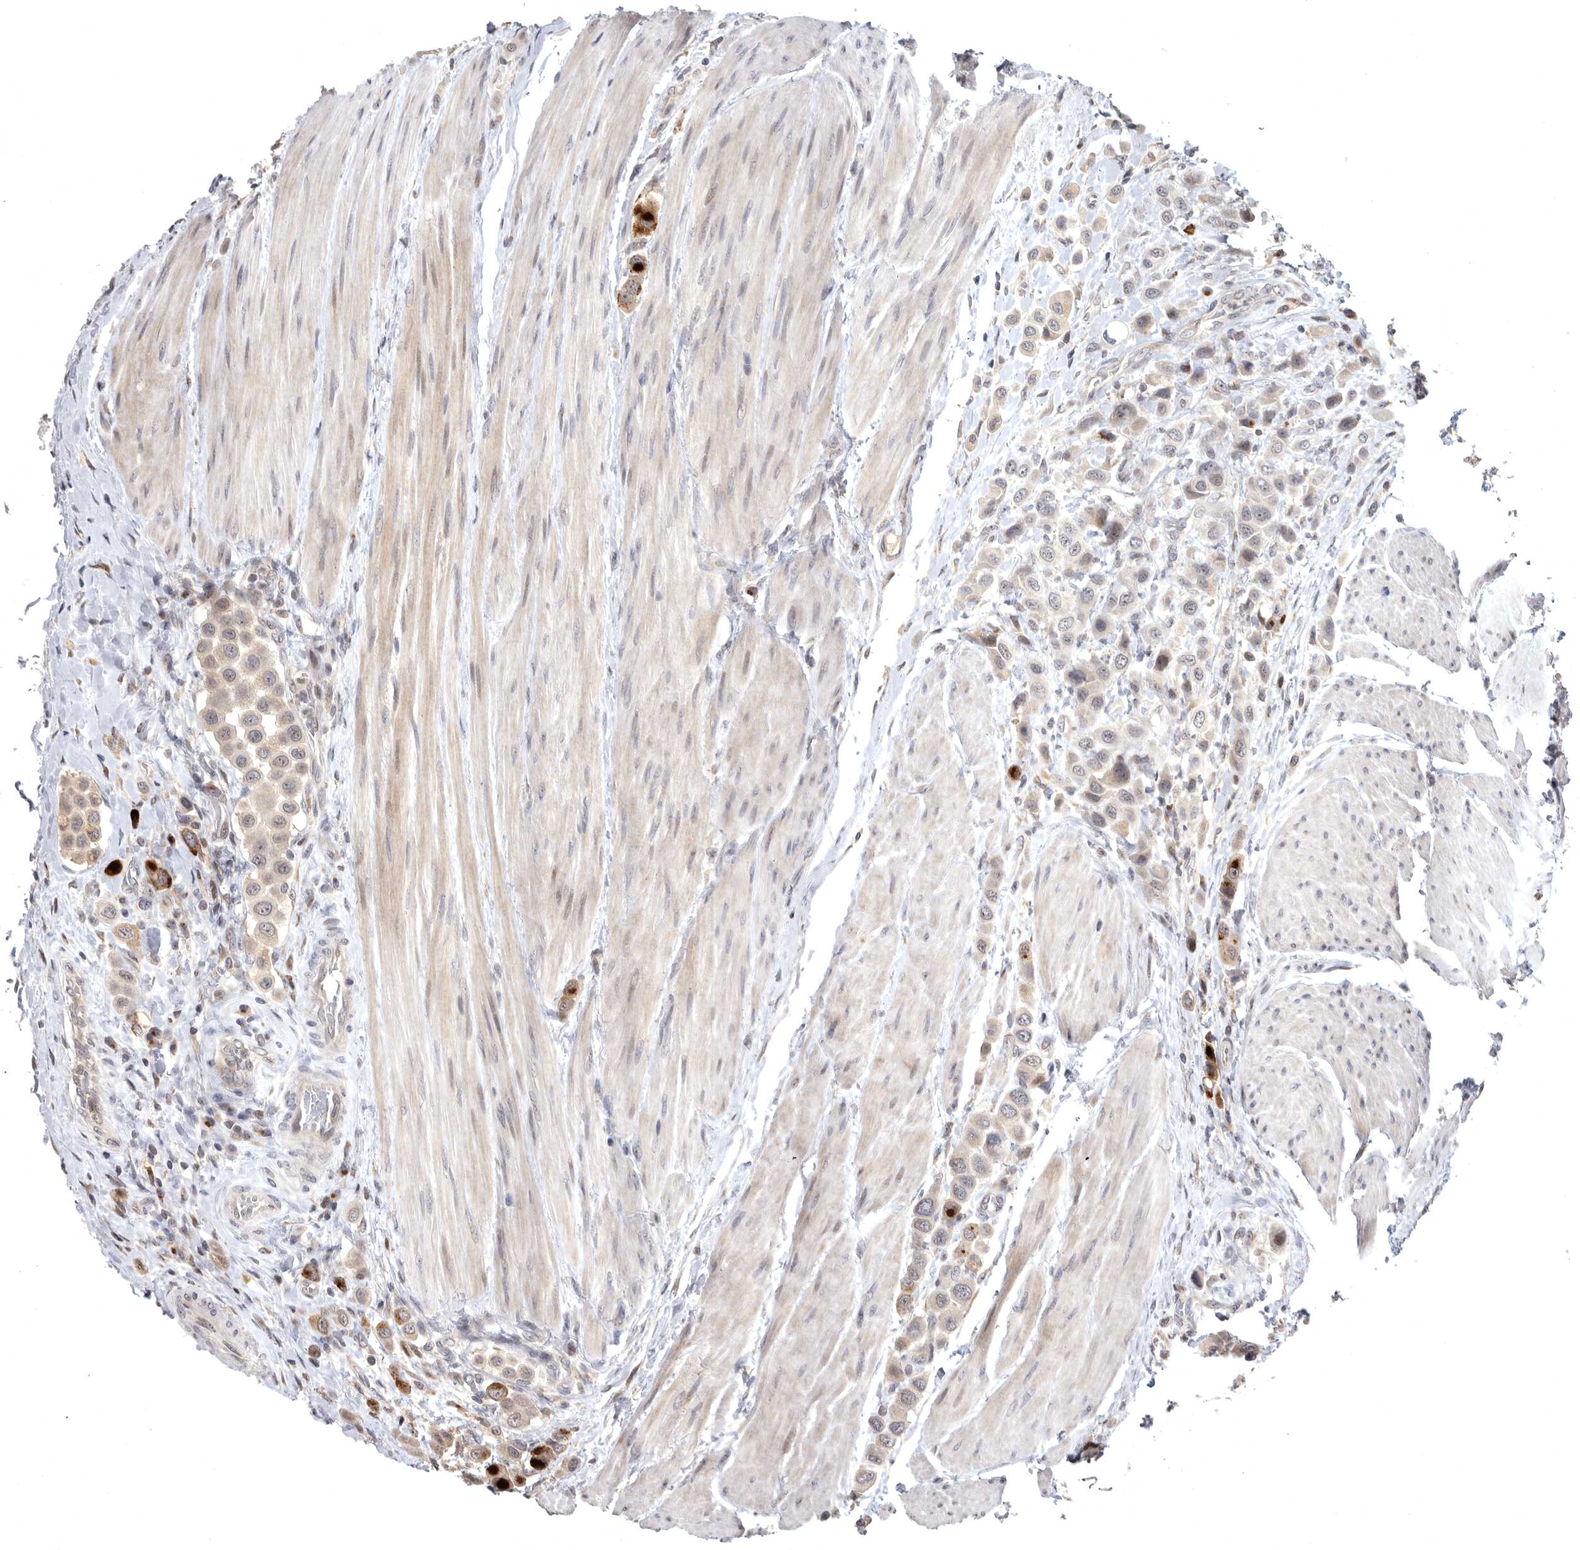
{"staining": {"intensity": "strong", "quantity": "<25%", "location": "cytoplasmic/membranous"}, "tissue": "urothelial cancer", "cell_type": "Tumor cells", "image_type": "cancer", "snomed": [{"axis": "morphology", "description": "Urothelial carcinoma, High grade"}, {"axis": "topography", "description": "Urinary bladder"}], "caption": "This micrograph displays immunohistochemistry staining of high-grade urothelial carcinoma, with medium strong cytoplasmic/membranous staining in approximately <25% of tumor cells.", "gene": "MAN2A1", "patient": {"sex": "male", "age": 50}}